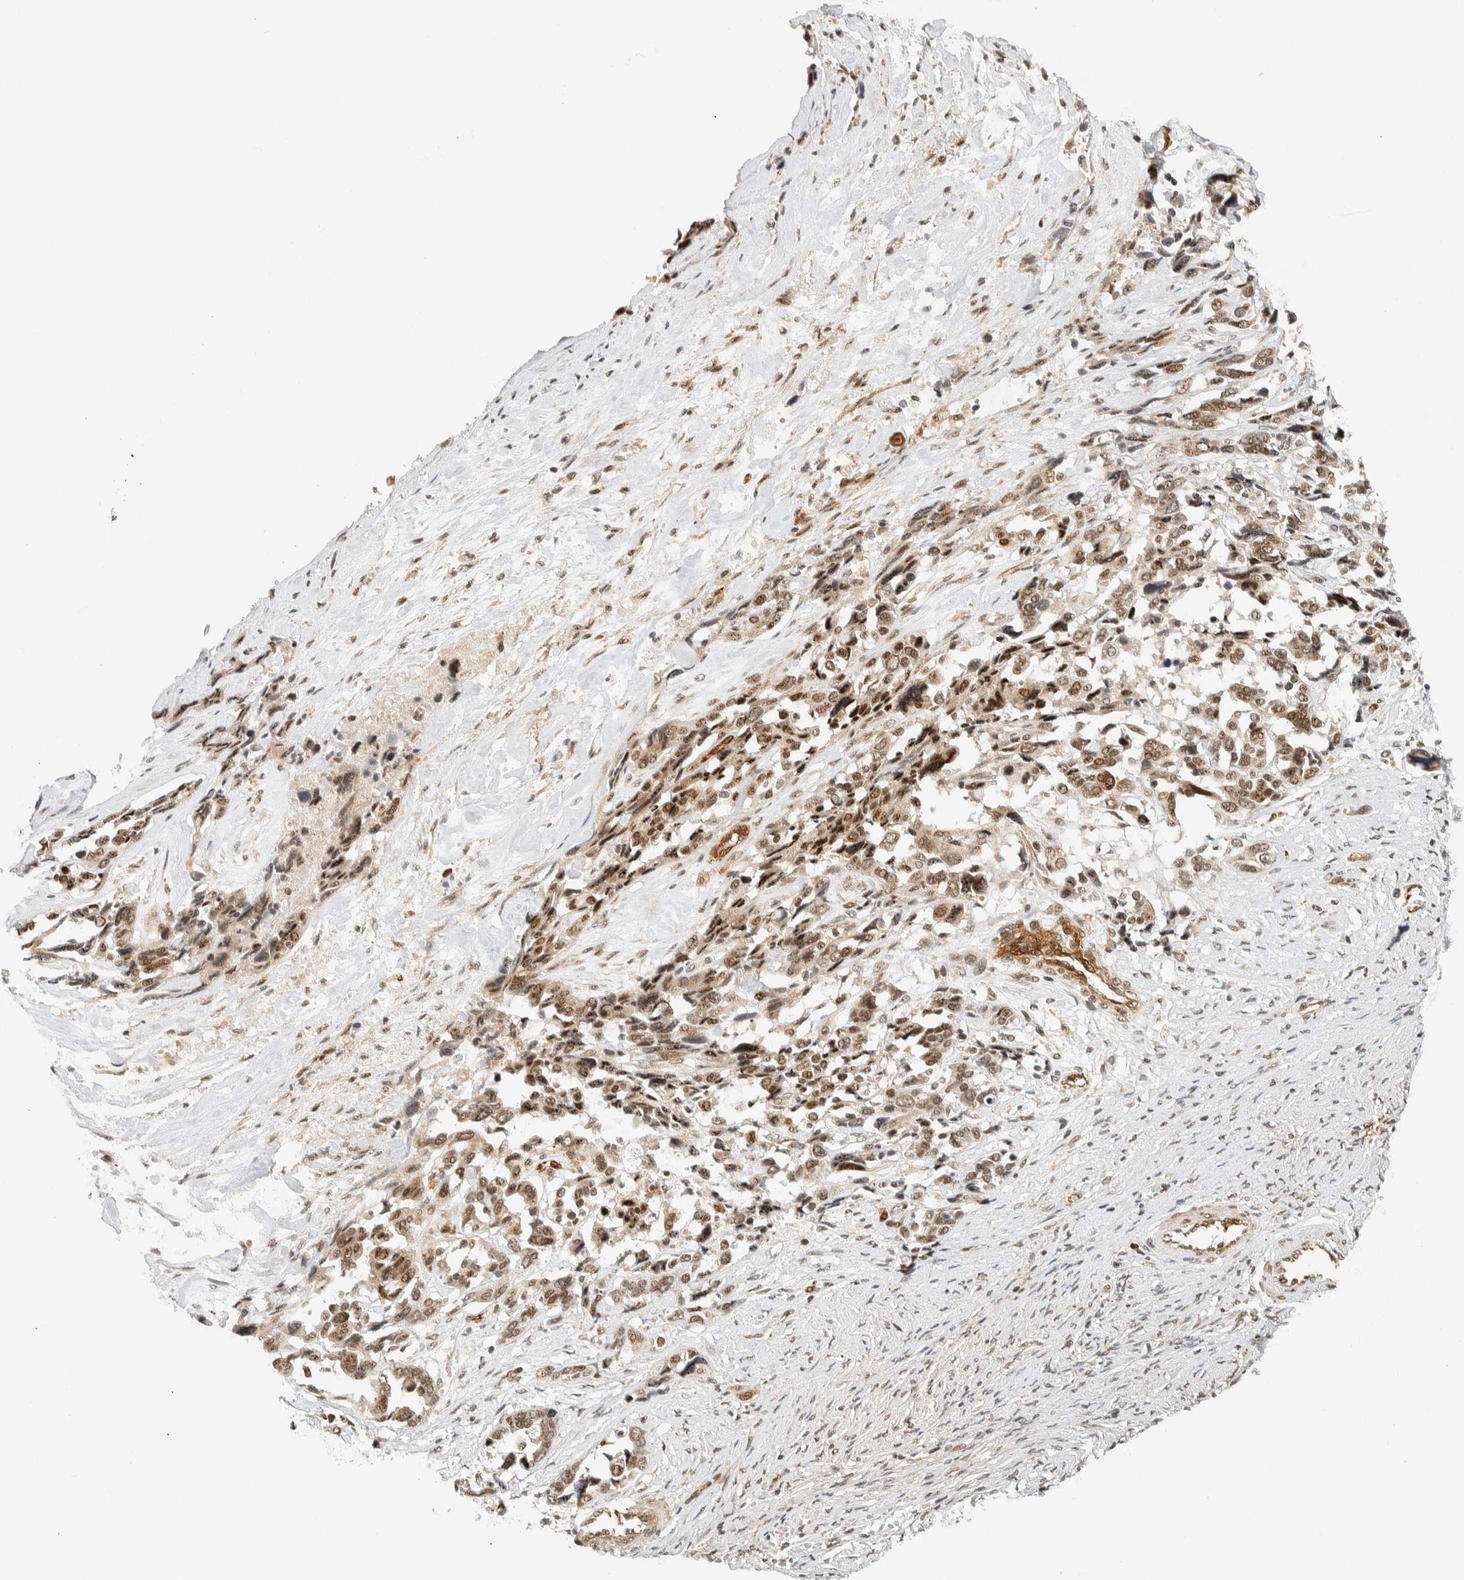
{"staining": {"intensity": "moderate", "quantity": ">75%", "location": "nuclear"}, "tissue": "ovarian cancer", "cell_type": "Tumor cells", "image_type": "cancer", "snomed": [{"axis": "morphology", "description": "Cystadenocarcinoma, serous, NOS"}, {"axis": "topography", "description": "Ovary"}], "caption": "Ovarian cancer stained with a protein marker shows moderate staining in tumor cells.", "gene": "SIK1", "patient": {"sex": "female", "age": 44}}